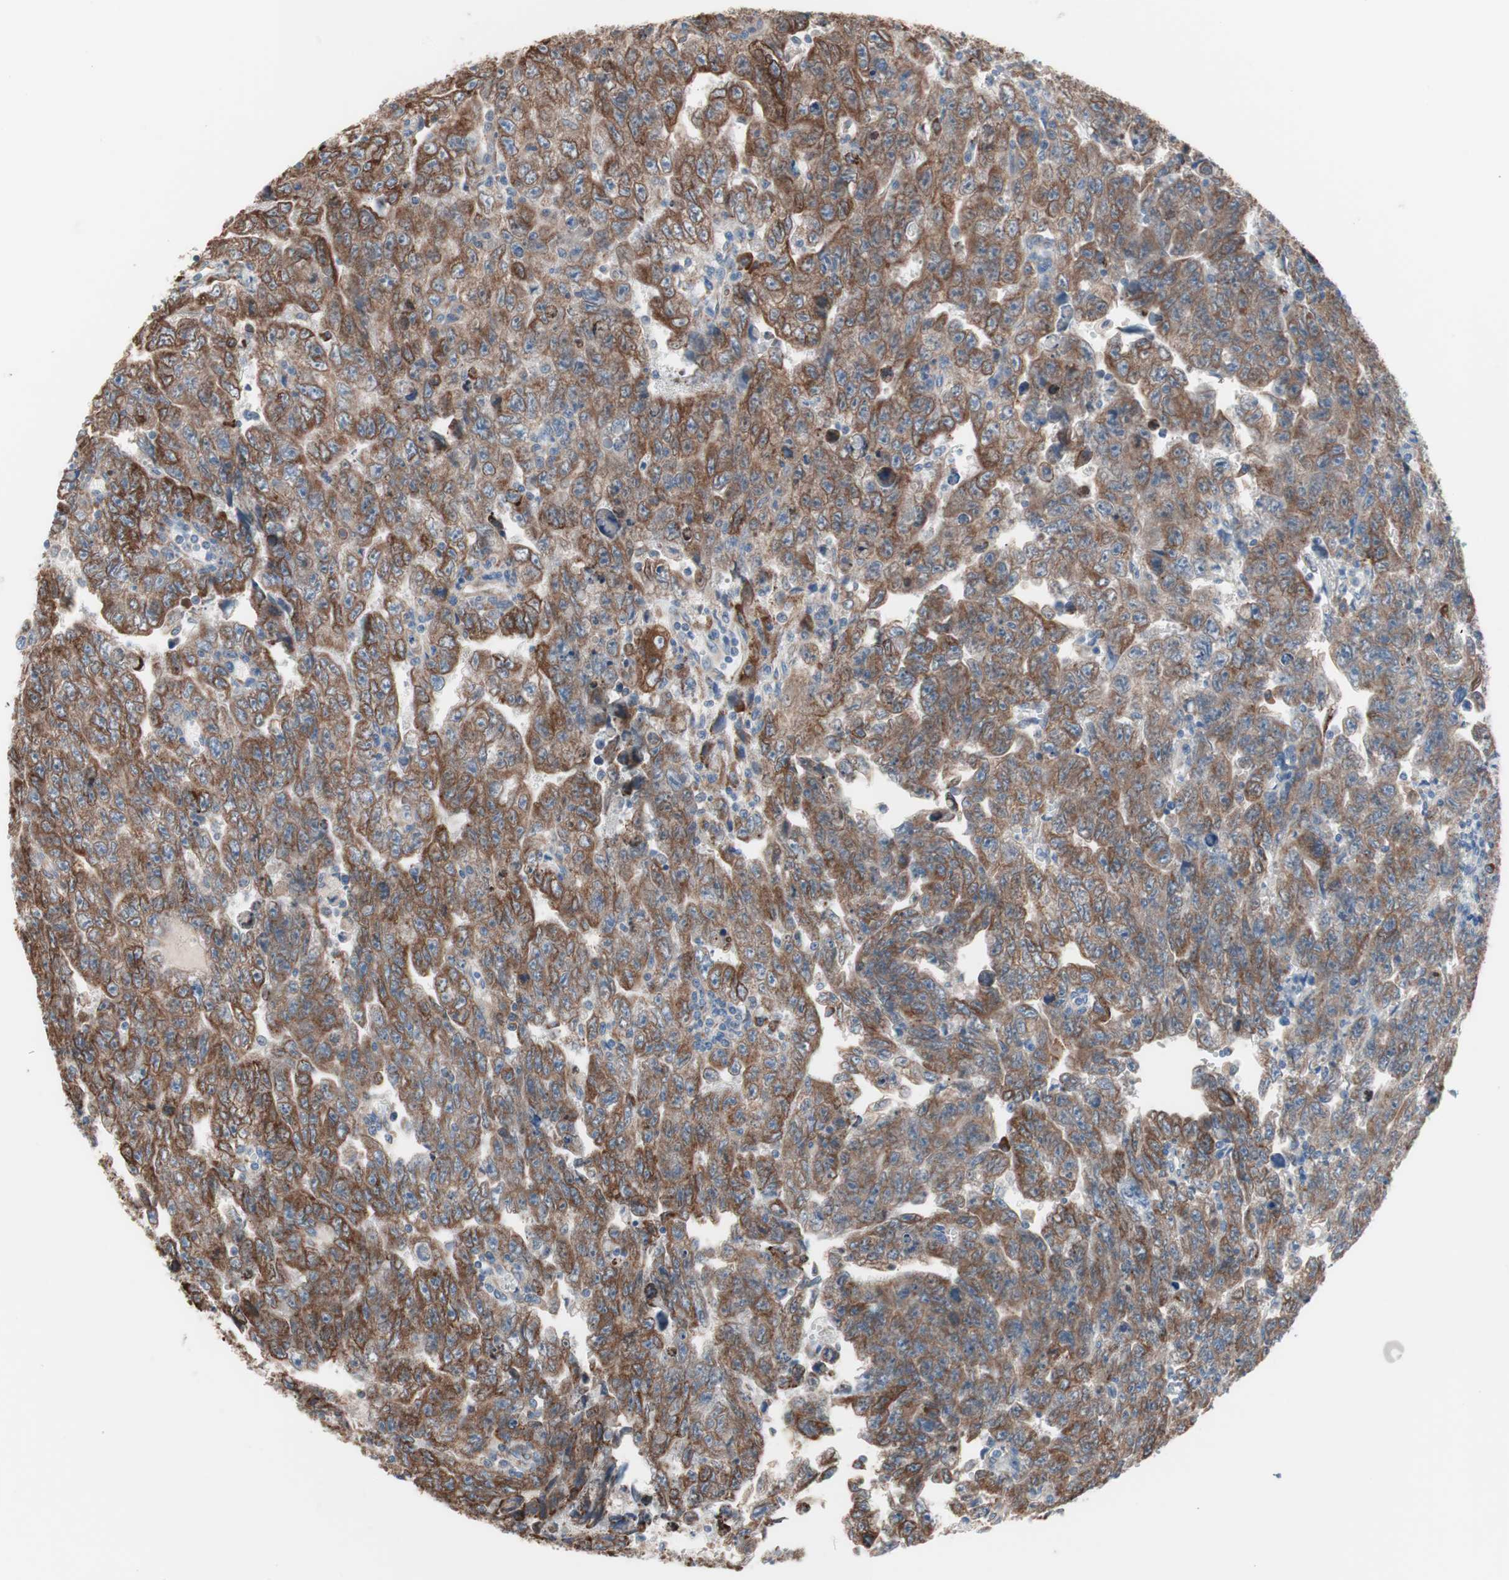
{"staining": {"intensity": "moderate", "quantity": ">75%", "location": "cytoplasmic/membranous"}, "tissue": "testis cancer", "cell_type": "Tumor cells", "image_type": "cancer", "snomed": [{"axis": "morphology", "description": "Carcinoma, Embryonal, NOS"}, {"axis": "topography", "description": "Testis"}], "caption": "About >75% of tumor cells in human embryonal carcinoma (testis) reveal moderate cytoplasmic/membranous protein staining as visualized by brown immunohistochemical staining.", "gene": "SLC27A4", "patient": {"sex": "male", "age": 28}}